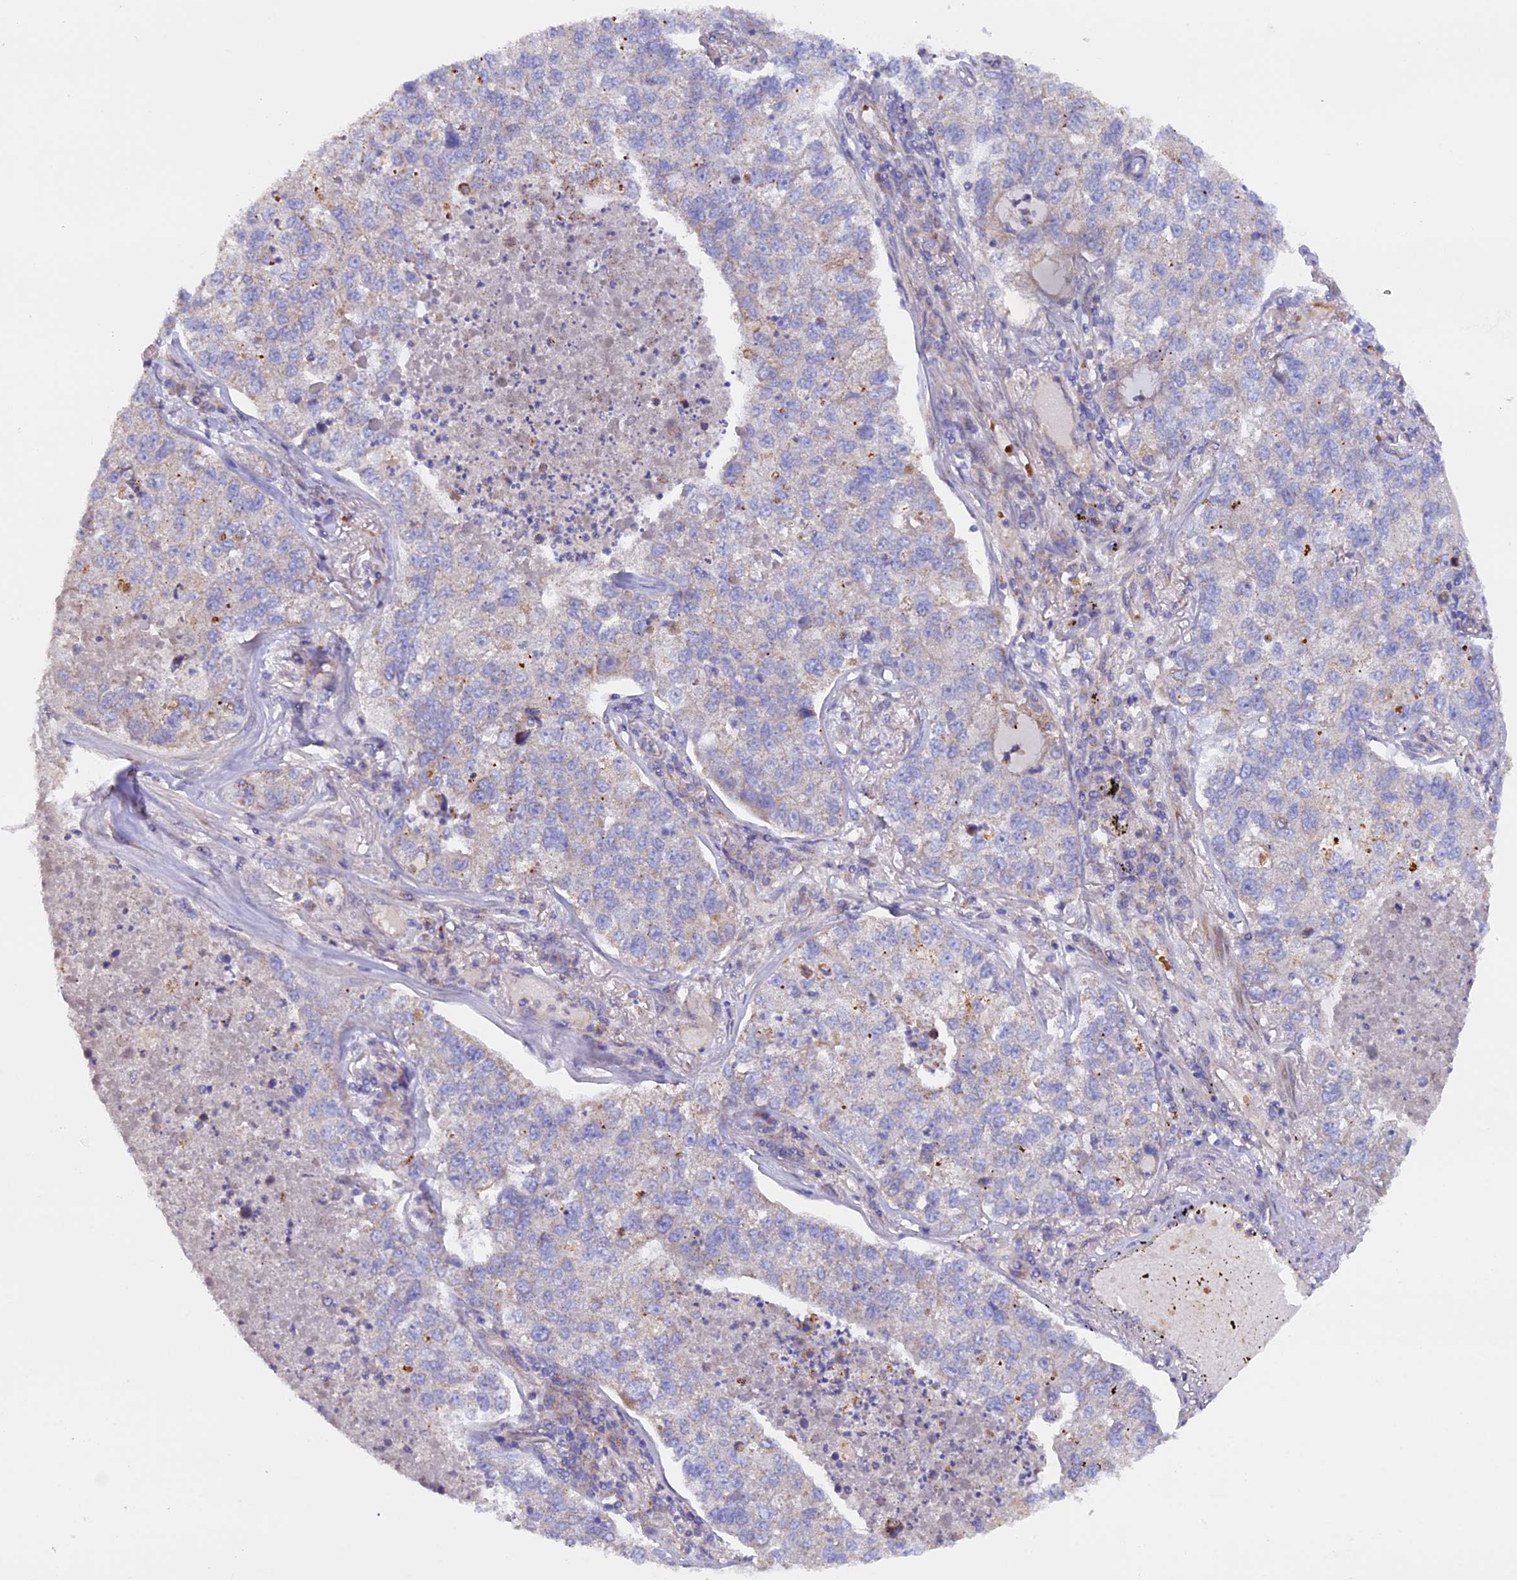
{"staining": {"intensity": "negative", "quantity": "none", "location": "none"}, "tissue": "lung cancer", "cell_type": "Tumor cells", "image_type": "cancer", "snomed": [{"axis": "morphology", "description": "Adenocarcinoma, NOS"}, {"axis": "topography", "description": "Lung"}], "caption": "High magnification brightfield microscopy of lung cancer (adenocarcinoma) stained with DAB (3,3'-diaminobenzidine) (brown) and counterstained with hematoxylin (blue): tumor cells show no significant positivity.", "gene": "DUS3L", "patient": {"sex": "male", "age": 49}}